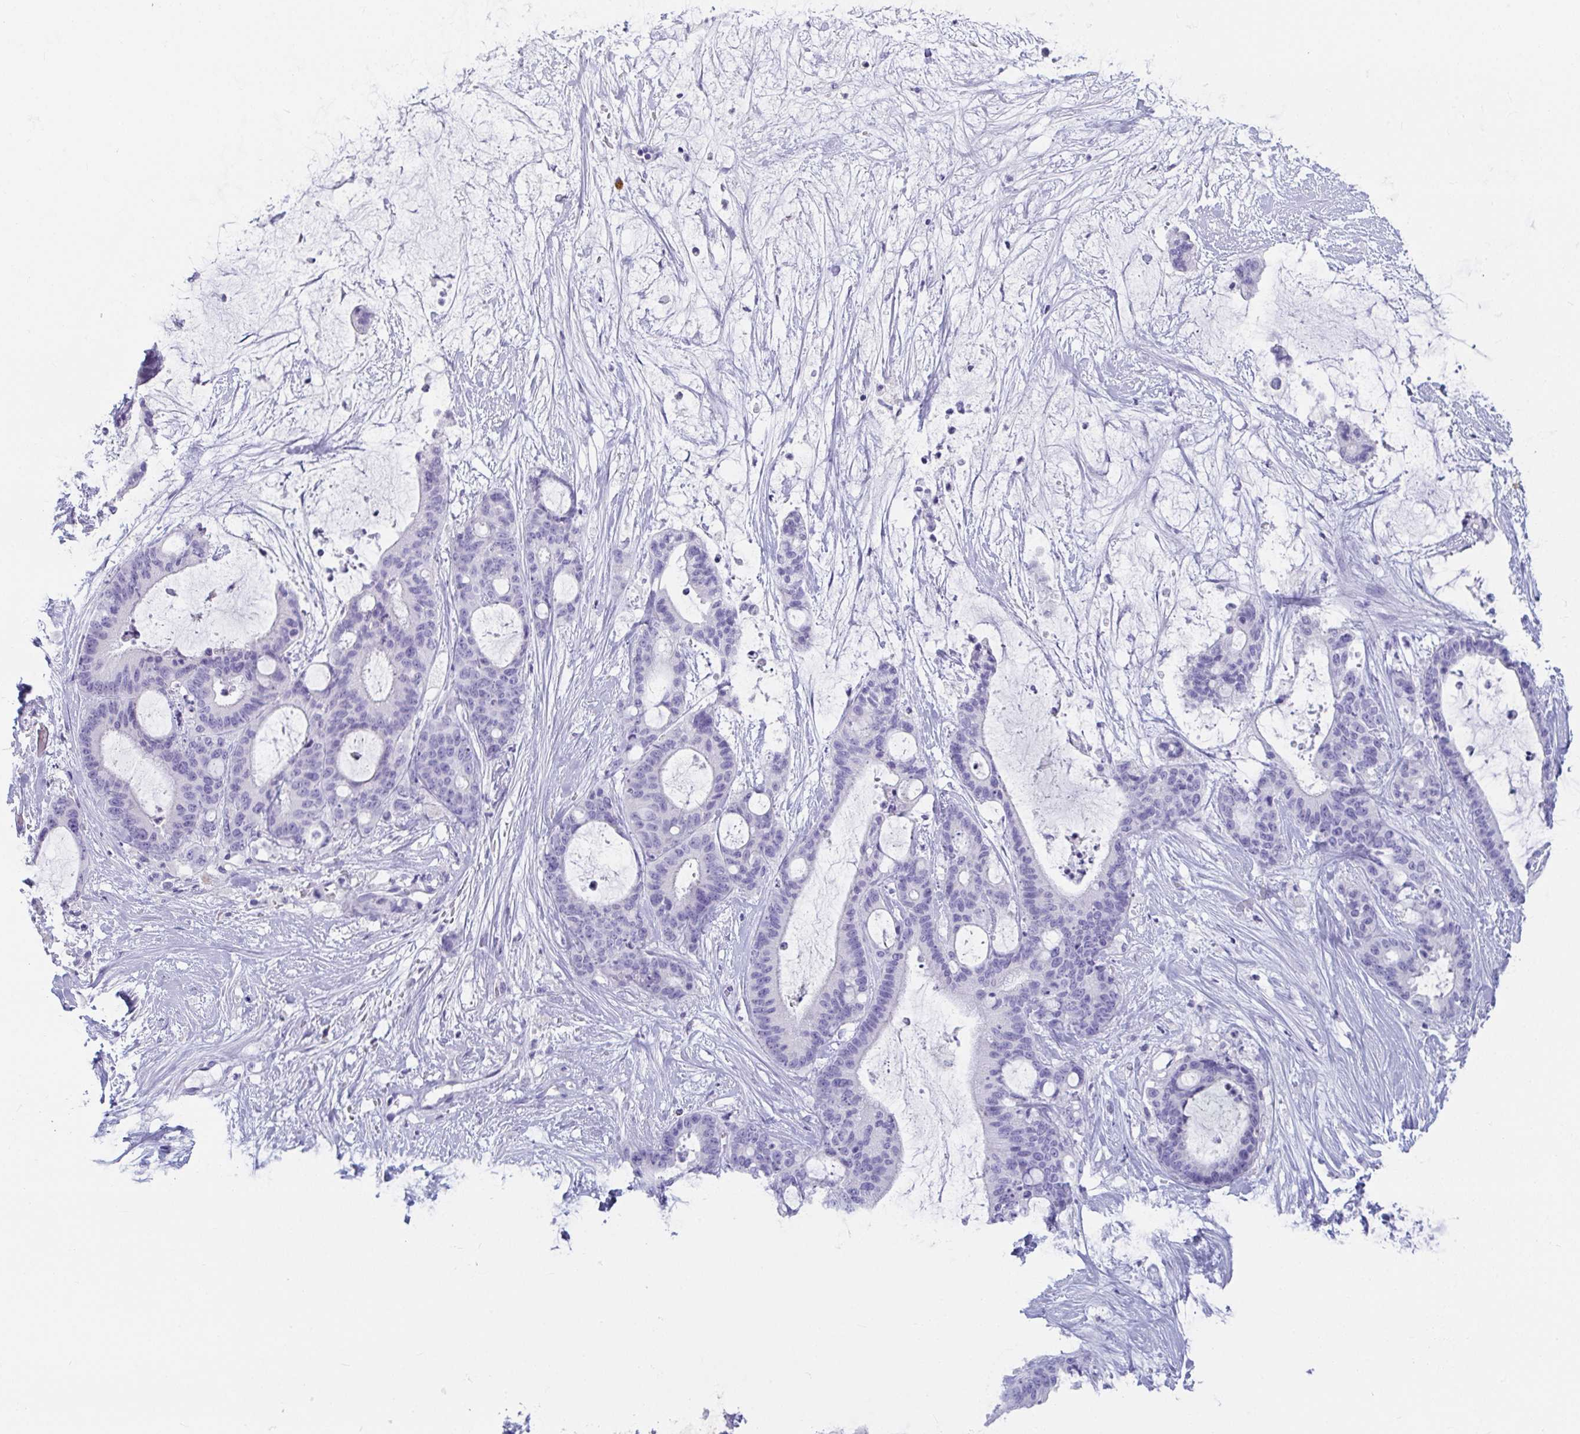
{"staining": {"intensity": "negative", "quantity": "none", "location": "none"}, "tissue": "liver cancer", "cell_type": "Tumor cells", "image_type": "cancer", "snomed": [{"axis": "morphology", "description": "Normal tissue, NOS"}, {"axis": "morphology", "description": "Cholangiocarcinoma"}, {"axis": "topography", "description": "Liver"}, {"axis": "topography", "description": "Peripheral nerve tissue"}], "caption": "High power microscopy micrograph of an immunohistochemistry micrograph of liver cancer, revealing no significant expression in tumor cells.", "gene": "PLA2G1B", "patient": {"sex": "female", "age": 73}}